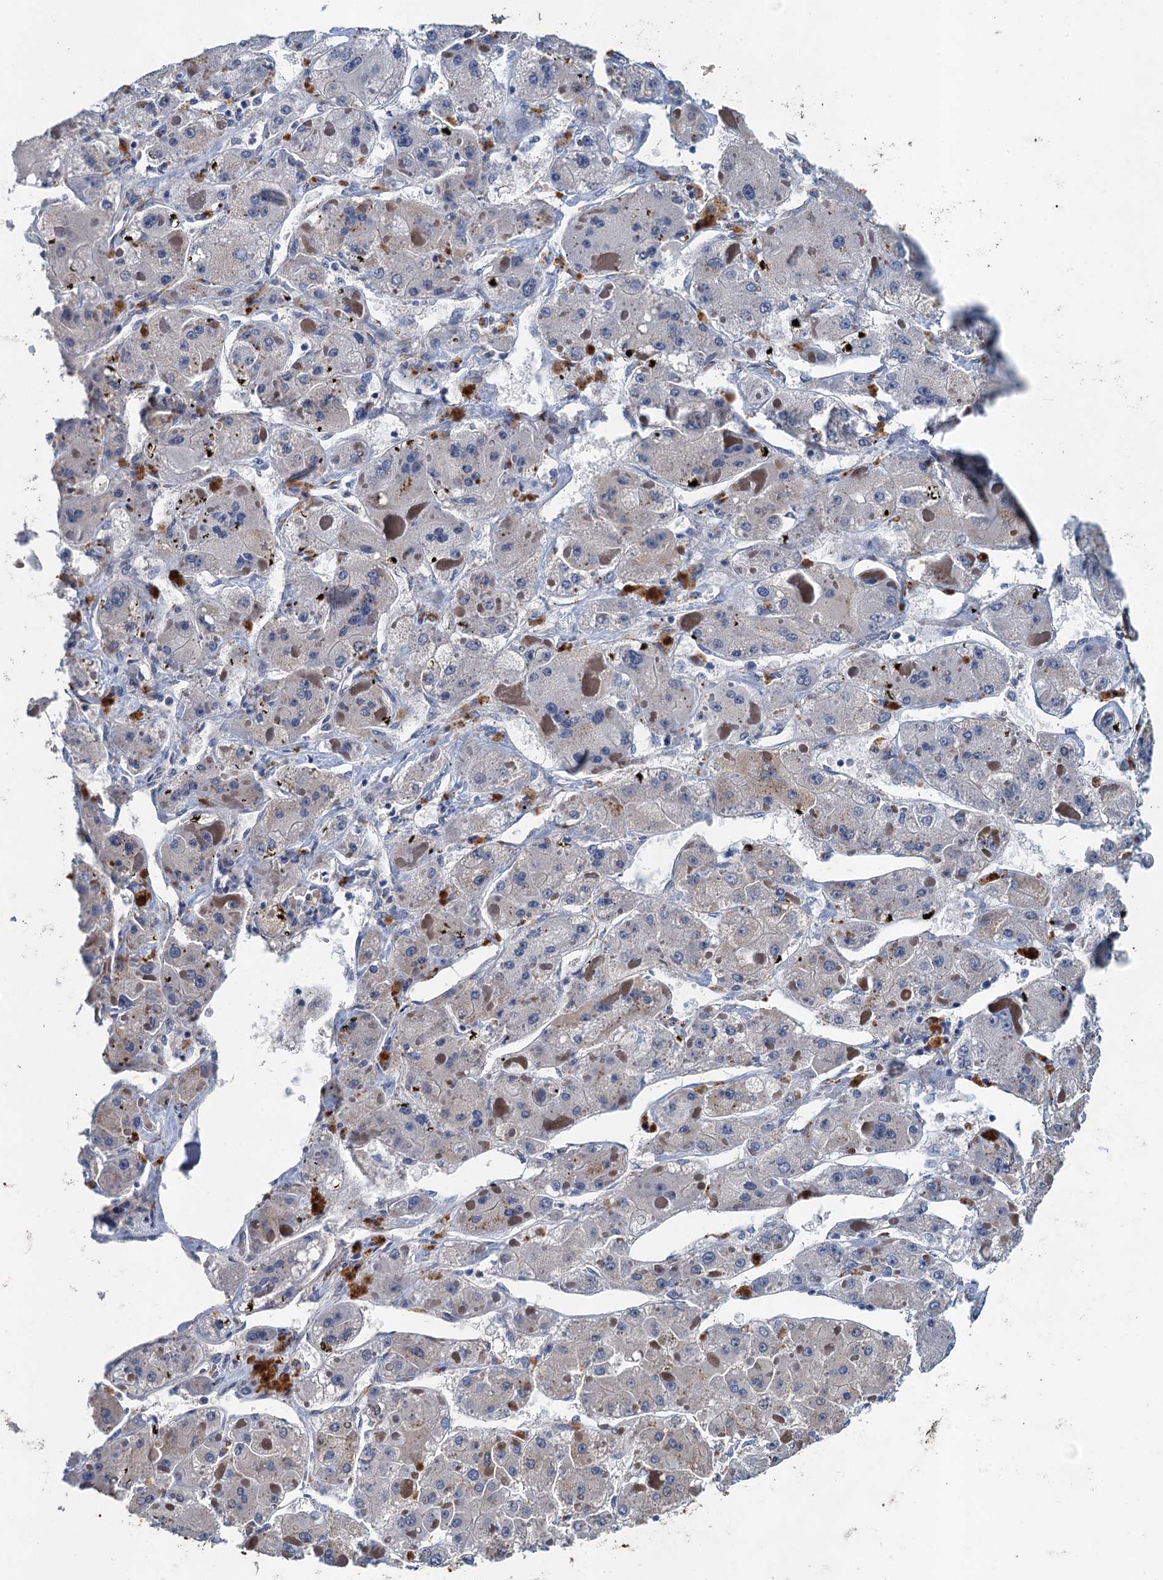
{"staining": {"intensity": "negative", "quantity": "none", "location": "none"}, "tissue": "liver cancer", "cell_type": "Tumor cells", "image_type": "cancer", "snomed": [{"axis": "morphology", "description": "Carcinoma, Hepatocellular, NOS"}, {"axis": "topography", "description": "Liver"}], "caption": "IHC micrograph of neoplastic tissue: hepatocellular carcinoma (liver) stained with DAB (3,3'-diaminobenzidine) exhibits no significant protein positivity in tumor cells.", "gene": "NBEA", "patient": {"sex": "female", "age": 73}}